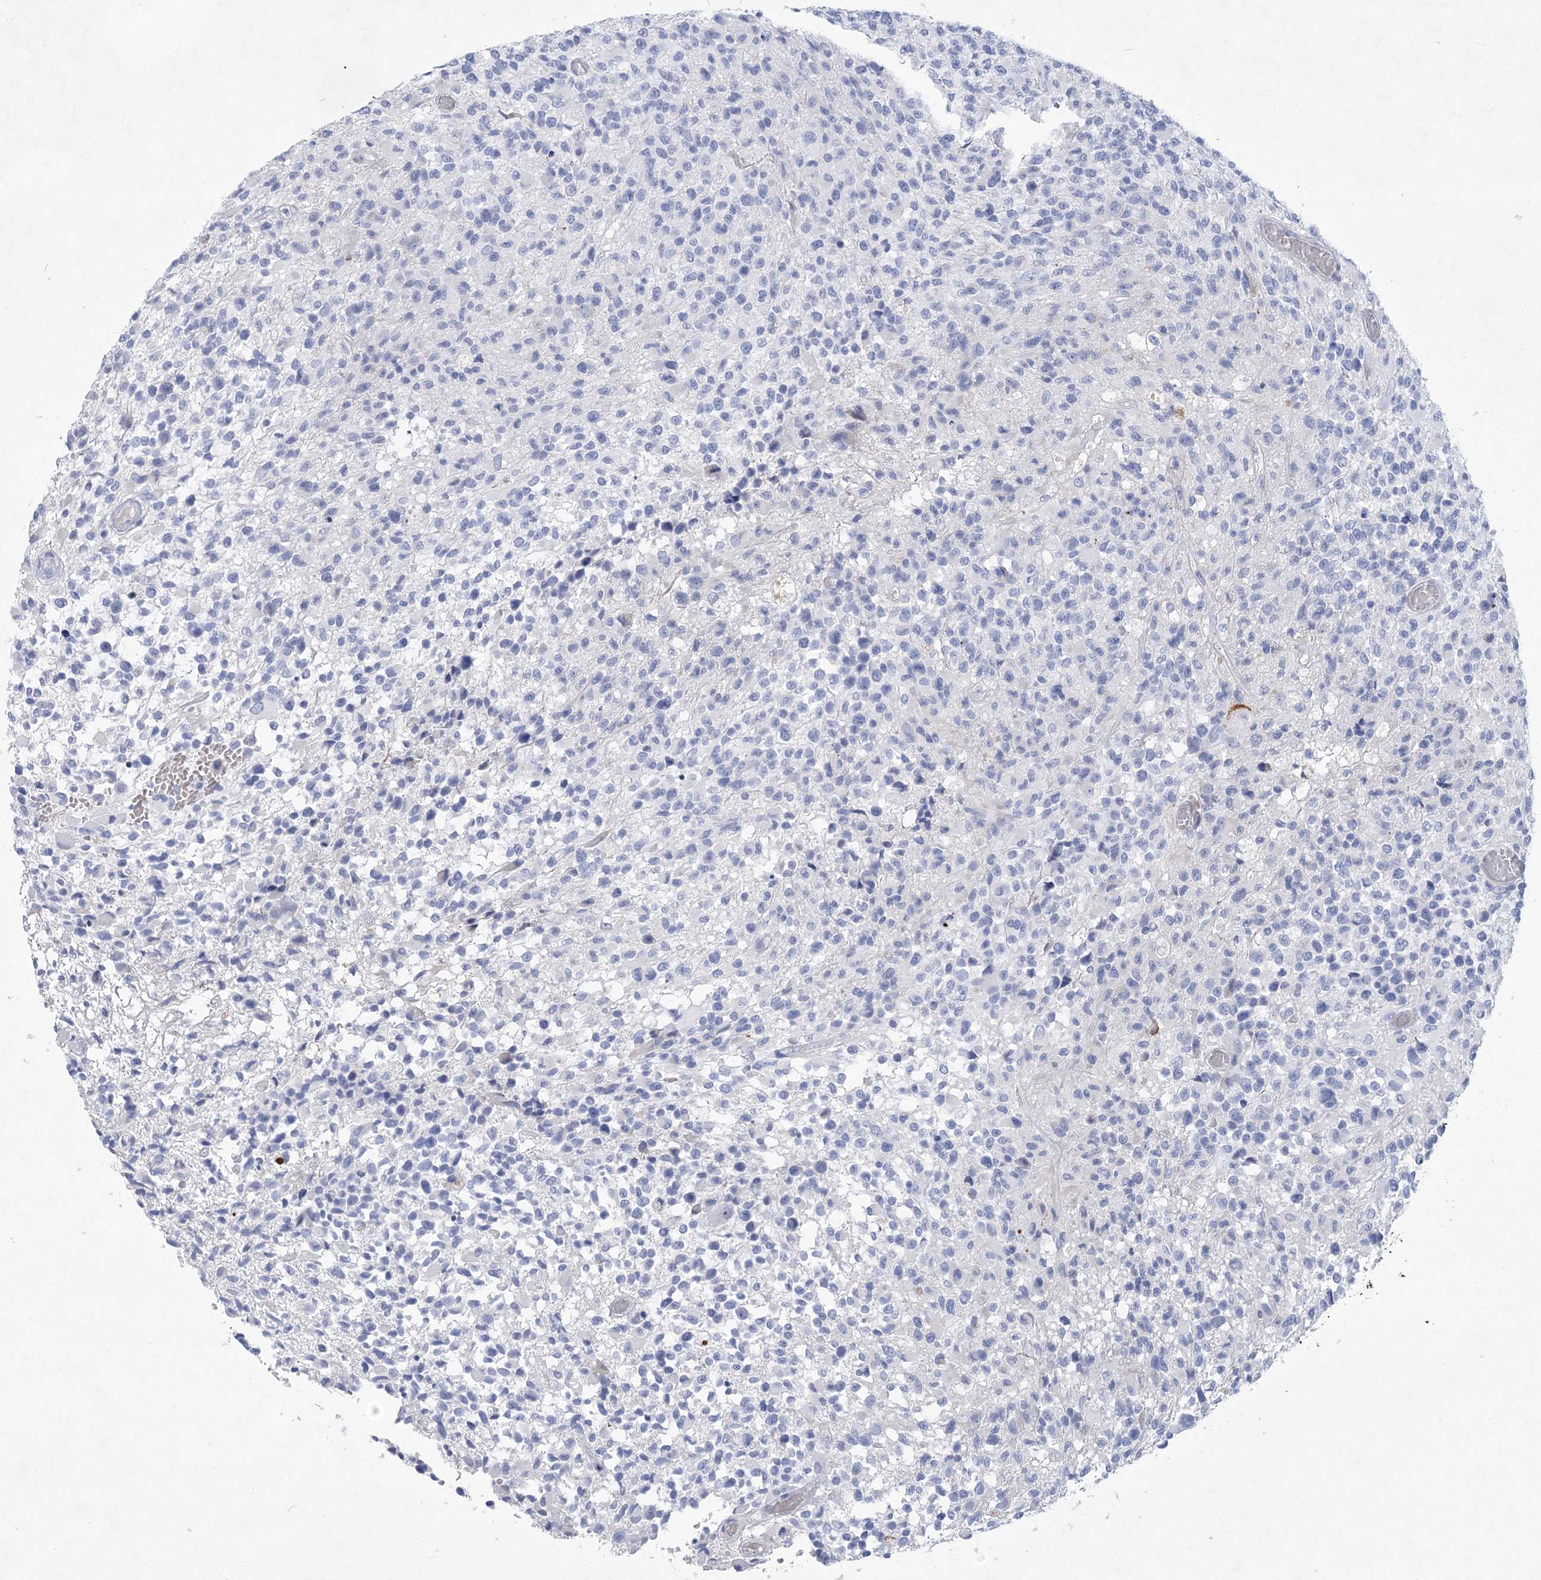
{"staining": {"intensity": "negative", "quantity": "none", "location": "none"}, "tissue": "glioma", "cell_type": "Tumor cells", "image_type": "cancer", "snomed": [{"axis": "morphology", "description": "Glioma, malignant, High grade"}, {"axis": "morphology", "description": "Glioblastoma, NOS"}, {"axis": "topography", "description": "Brain"}], "caption": "Immunohistochemical staining of human glioma displays no significant positivity in tumor cells. (DAB (3,3'-diaminobenzidine) immunohistochemistry with hematoxylin counter stain).", "gene": "WDR74", "patient": {"sex": "male", "age": 60}}